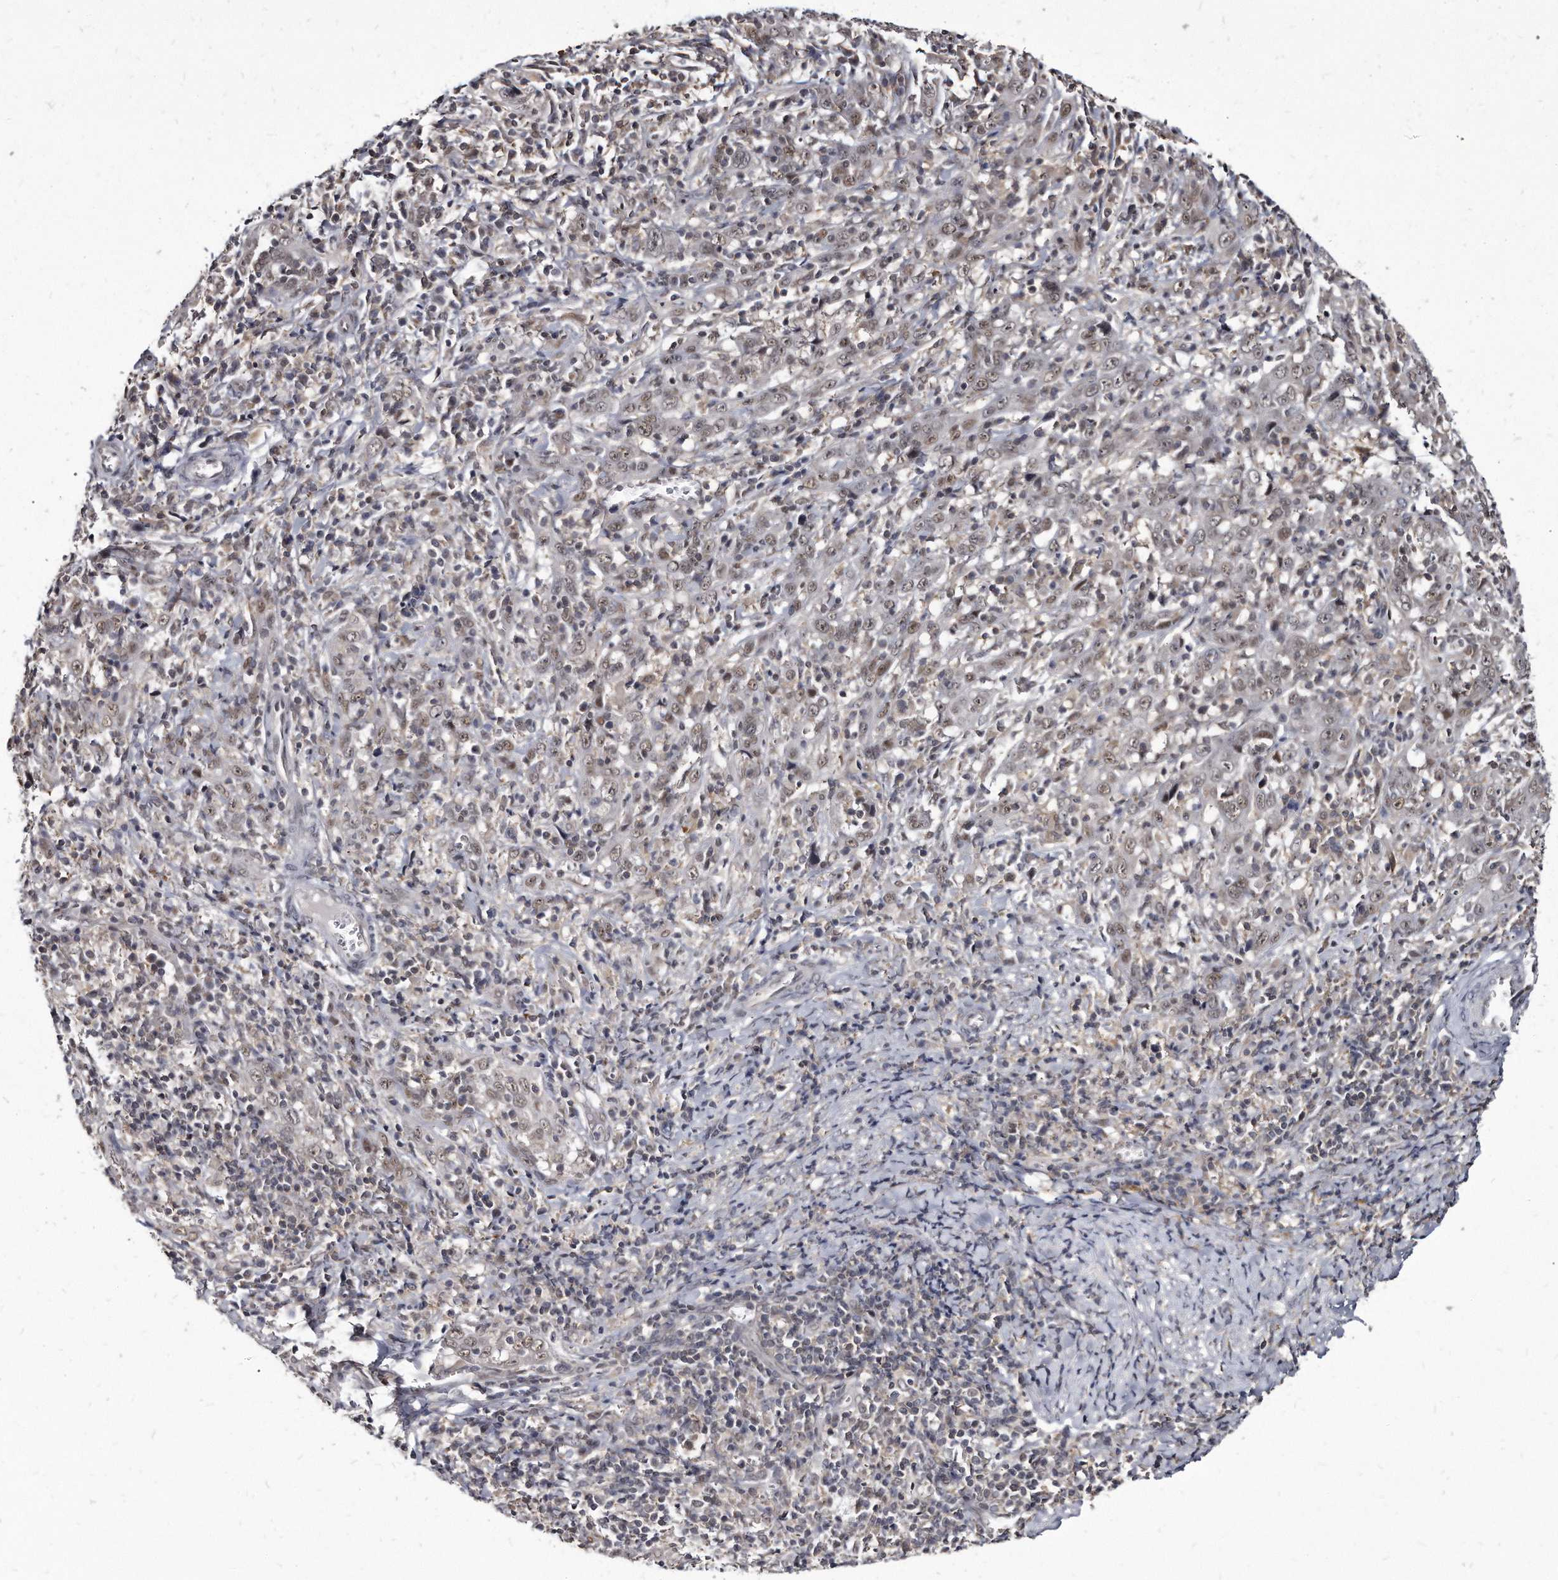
{"staining": {"intensity": "weak", "quantity": ">75%", "location": "nuclear"}, "tissue": "cervical cancer", "cell_type": "Tumor cells", "image_type": "cancer", "snomed": [{"axis": "morphology", "description": "Squamous cell carcinoma, NOS"}, {"axis": "topography", "description": "Cervix"}], "caption": "Cervical cancer (squamous cell carcinoma) stained with a brown dye displays weak nuclear positive positivity in approximately >75% of tumor cells.", "gene": "KLHDC3", "patient": {"sex": "female", "age": 46}}